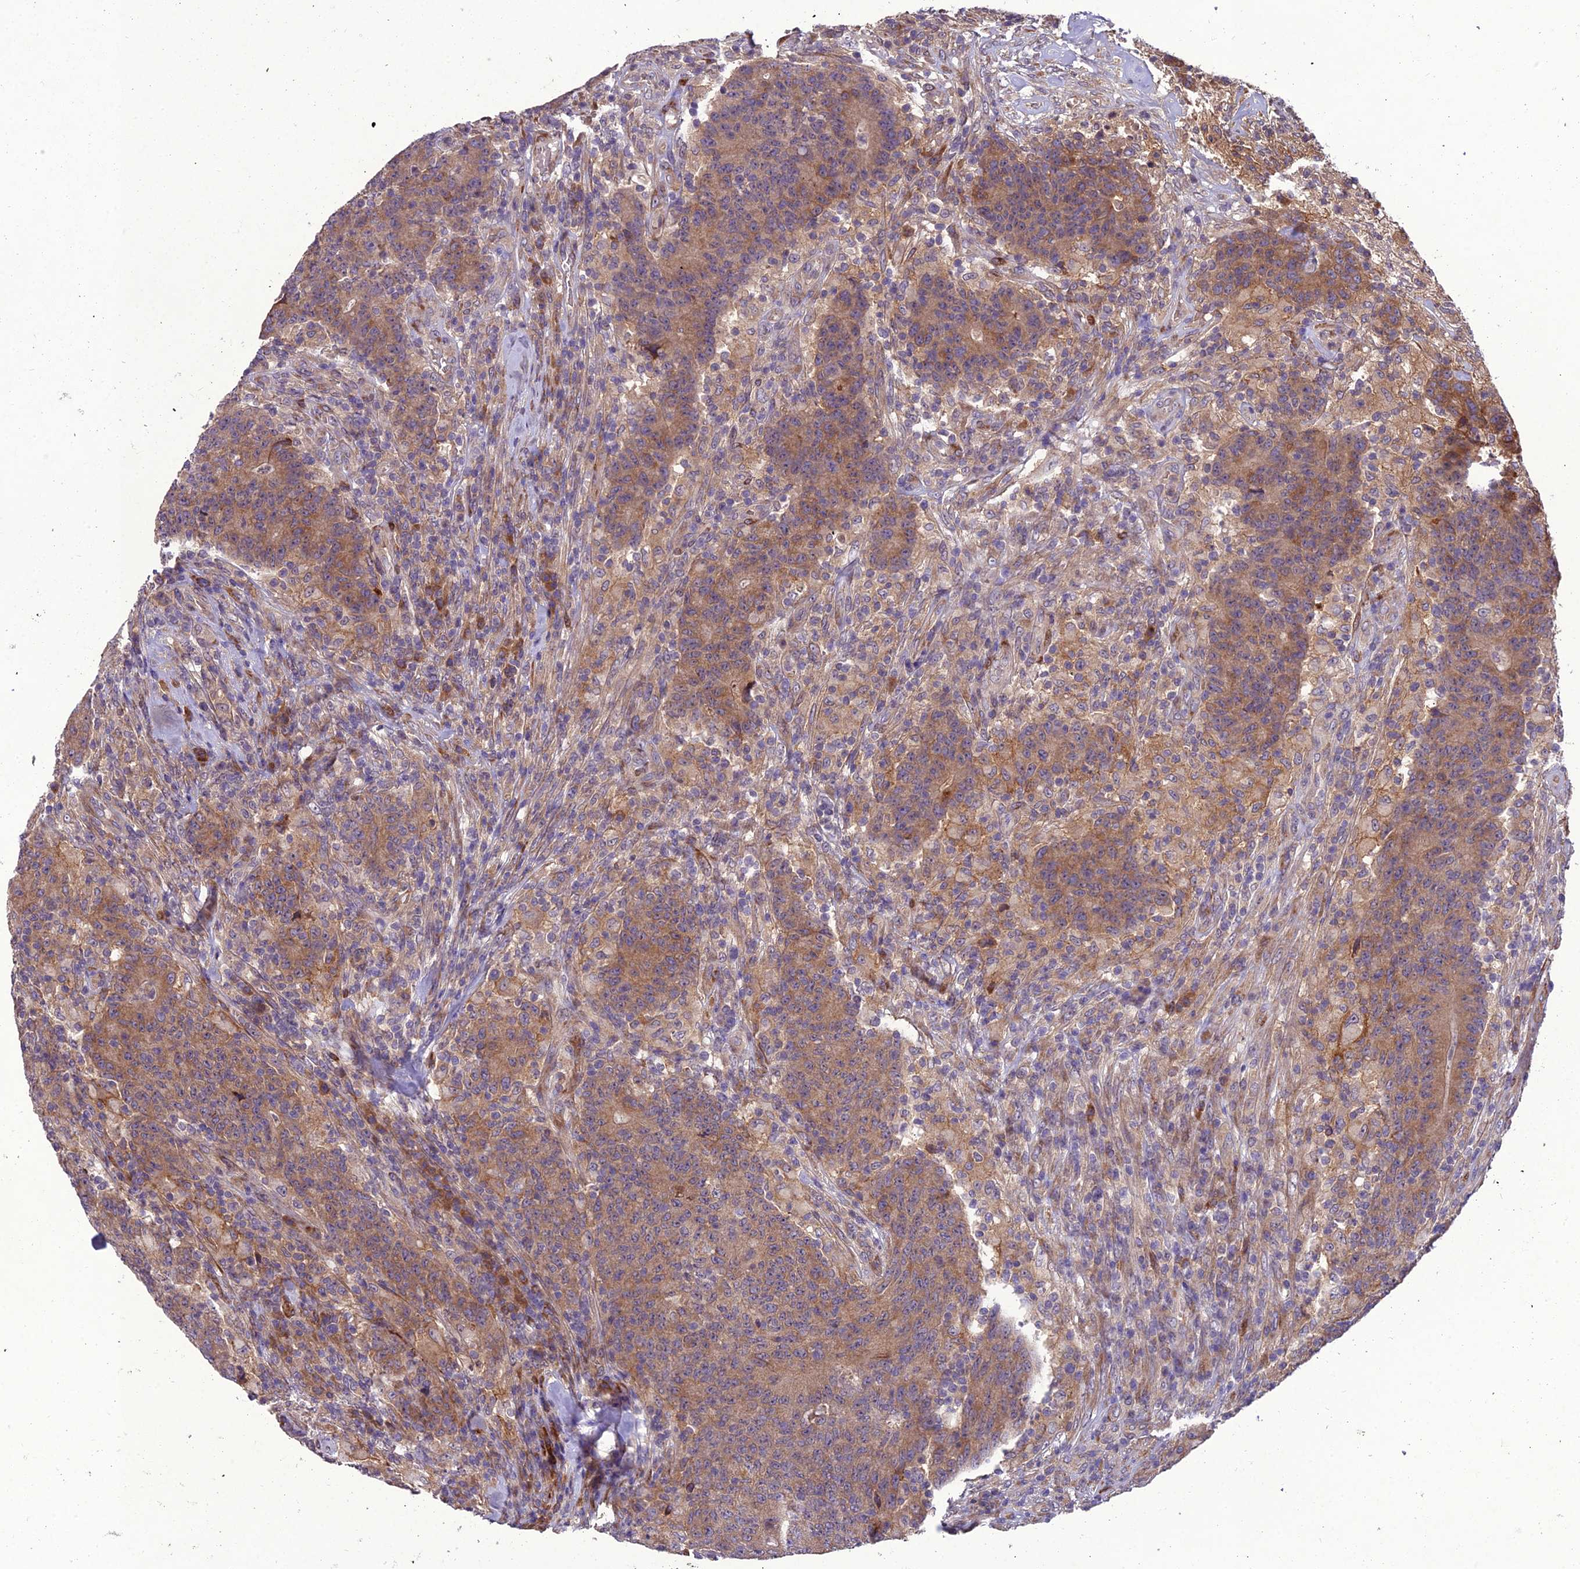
{"staining": {"intensity": "moderate", "quantity": ">75%", "location": "cytoplasmic/membranous"}, "tissue": "colorectal cancer", "cell_type": "Tumor cells", "image_type": "cancer", "snomed": [{"axis": "morphology", "description": "Adenocarcinoma, NOS"}, {"axis": "topography", "description": "Colon"}], "caption": "There is medium levels of moderate cytoplasmic/membranous positivity in tumor cells of colorectal adenocarcinoma, as demonstrated by immunohistochemical staining (brown color).", "gene": "CENPL", "patient": {"sex": "female", "age": 75}}